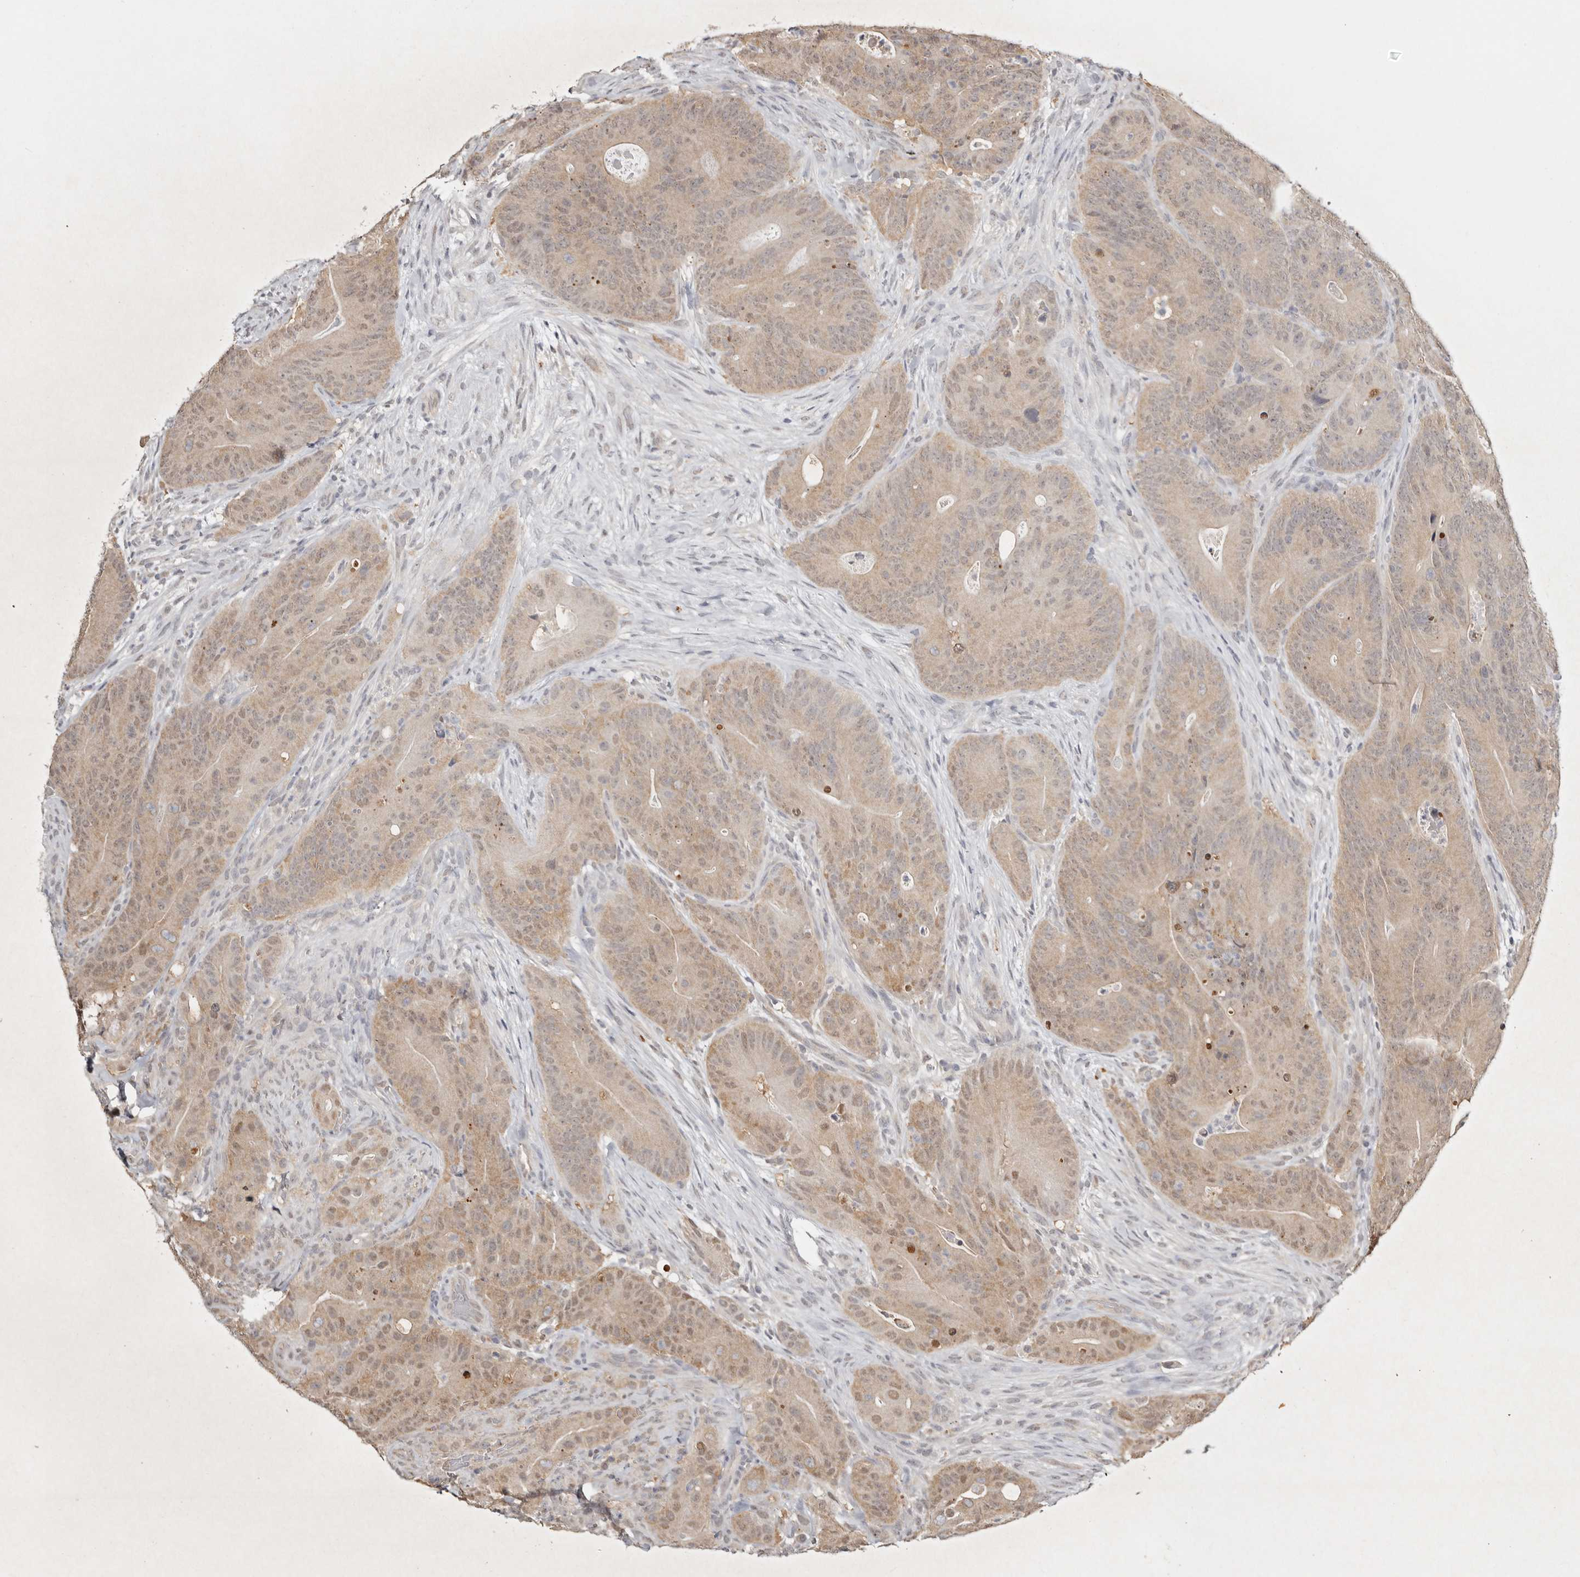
{"staining": {"intensity": "weak", "quantity": ">75%", "location": "cytoplasmic/membranous,nuclear"}, "tissue": "colorectal cancer", "cell_type": "Tumor cells", "image_type": "cancer", "snomed": [{"axis": "morphology", "description": "Normal tissue, NOS"}, {"axis": "topography", "description": "Colon"}], "caption": "Immunohistochemistry (IHC) (DAB) staining of human colorectal cancer shows weak cytoplasmic/membranous and nuclear protein positivity in approximately >75% of tumor cells.", "gene": "PSMA5", "patient": {"sex": "female", "age": 82}}